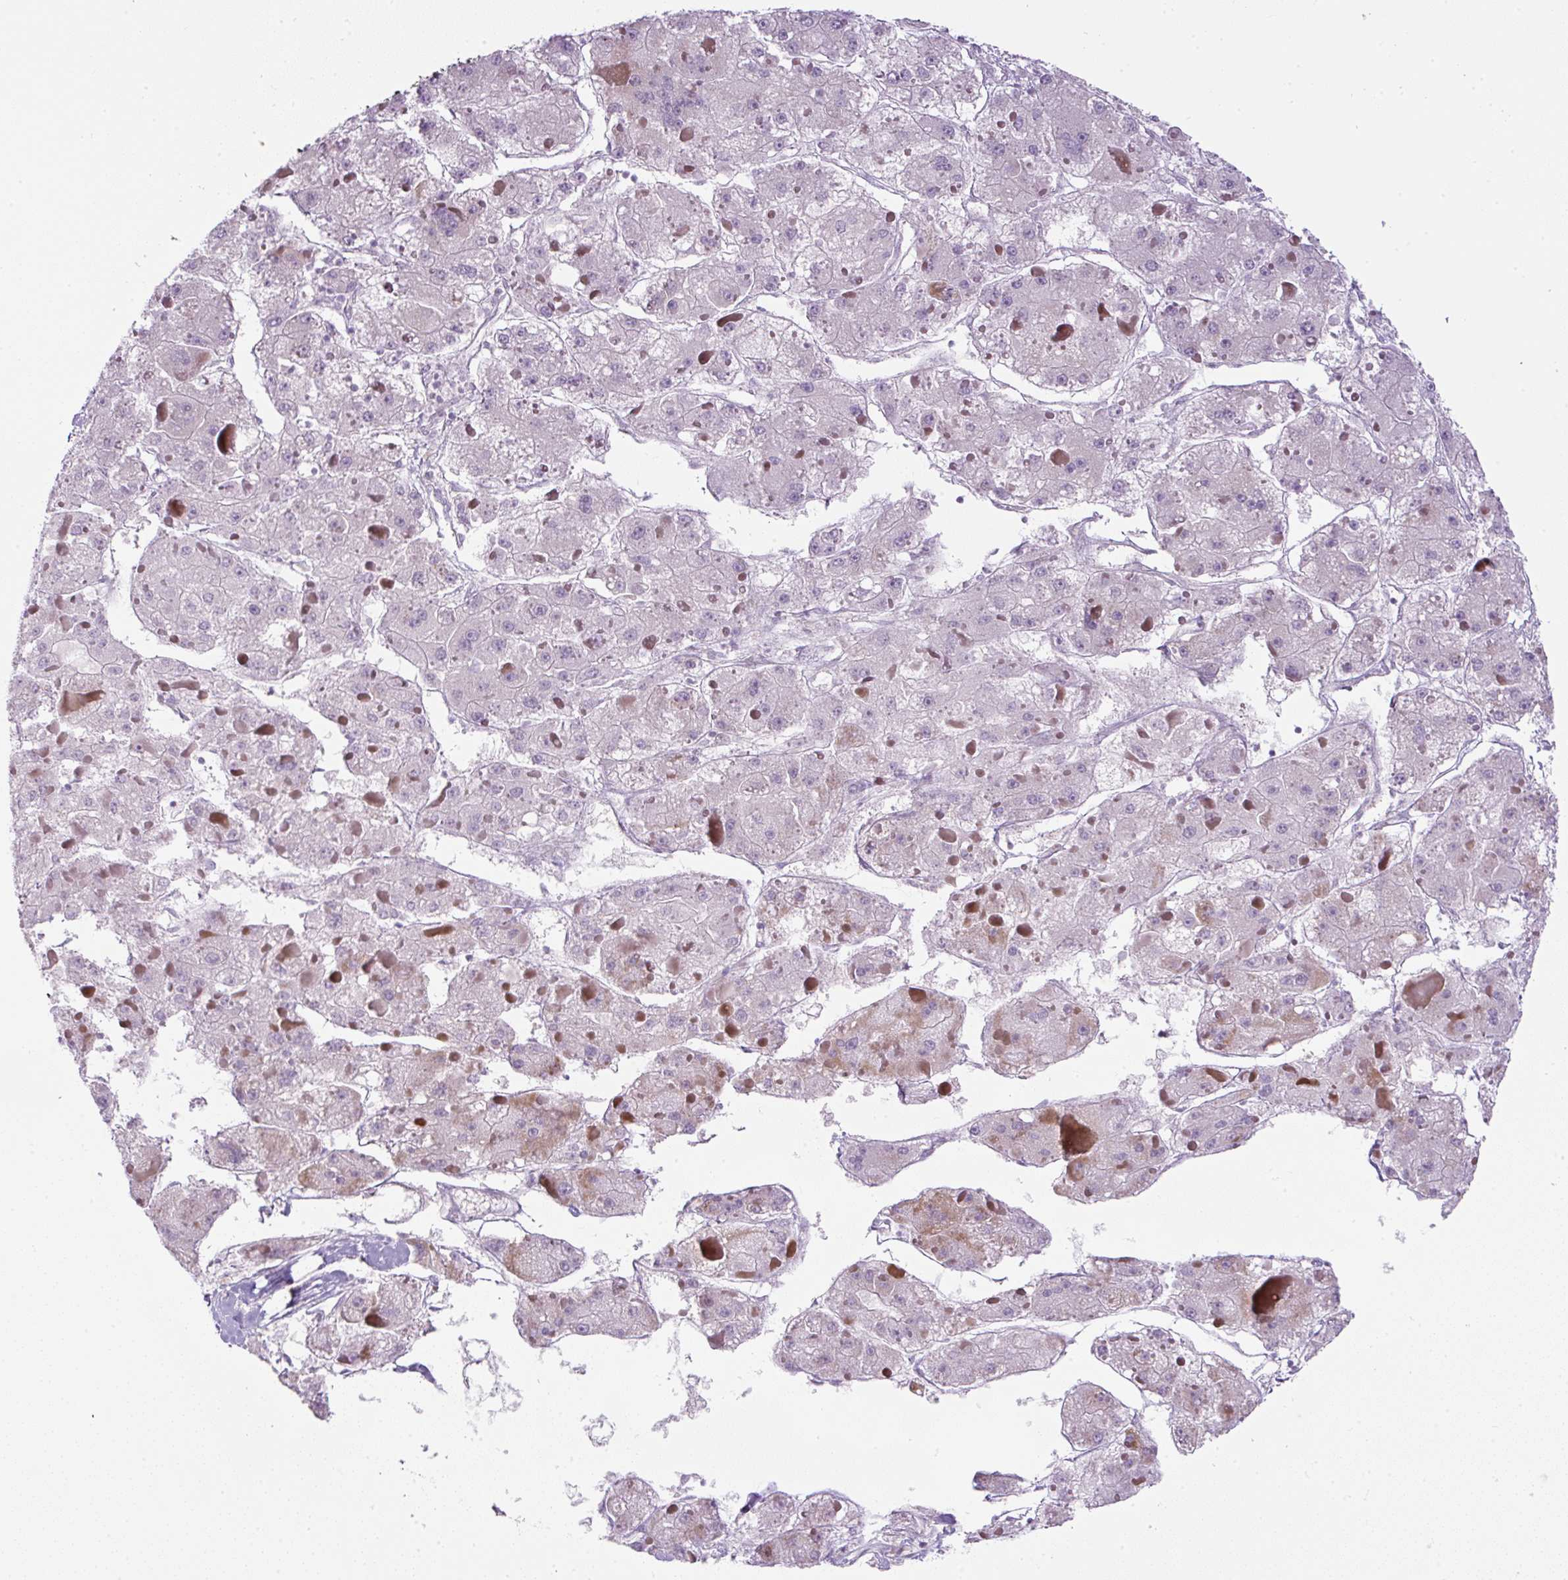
{"staining": {"intensity": "negative", "quantity": "none", "location": "none"}, "tissue": "liver cancer", "cell_type": "Tumor cells", "image_type": "cancer", "snomed": [{"axis": "morphology", "description": "Carcinoma, Hepatocellular, NOS"}, {"axis": "topography", "description": "Liver"}], "caption": "The histopathology image demonstrates no staining of tumor cells in liver cancer (hepatocellular carcinoma).", "gene": "FGFBP3", "patient": {"sex": "female", "age": 73}}